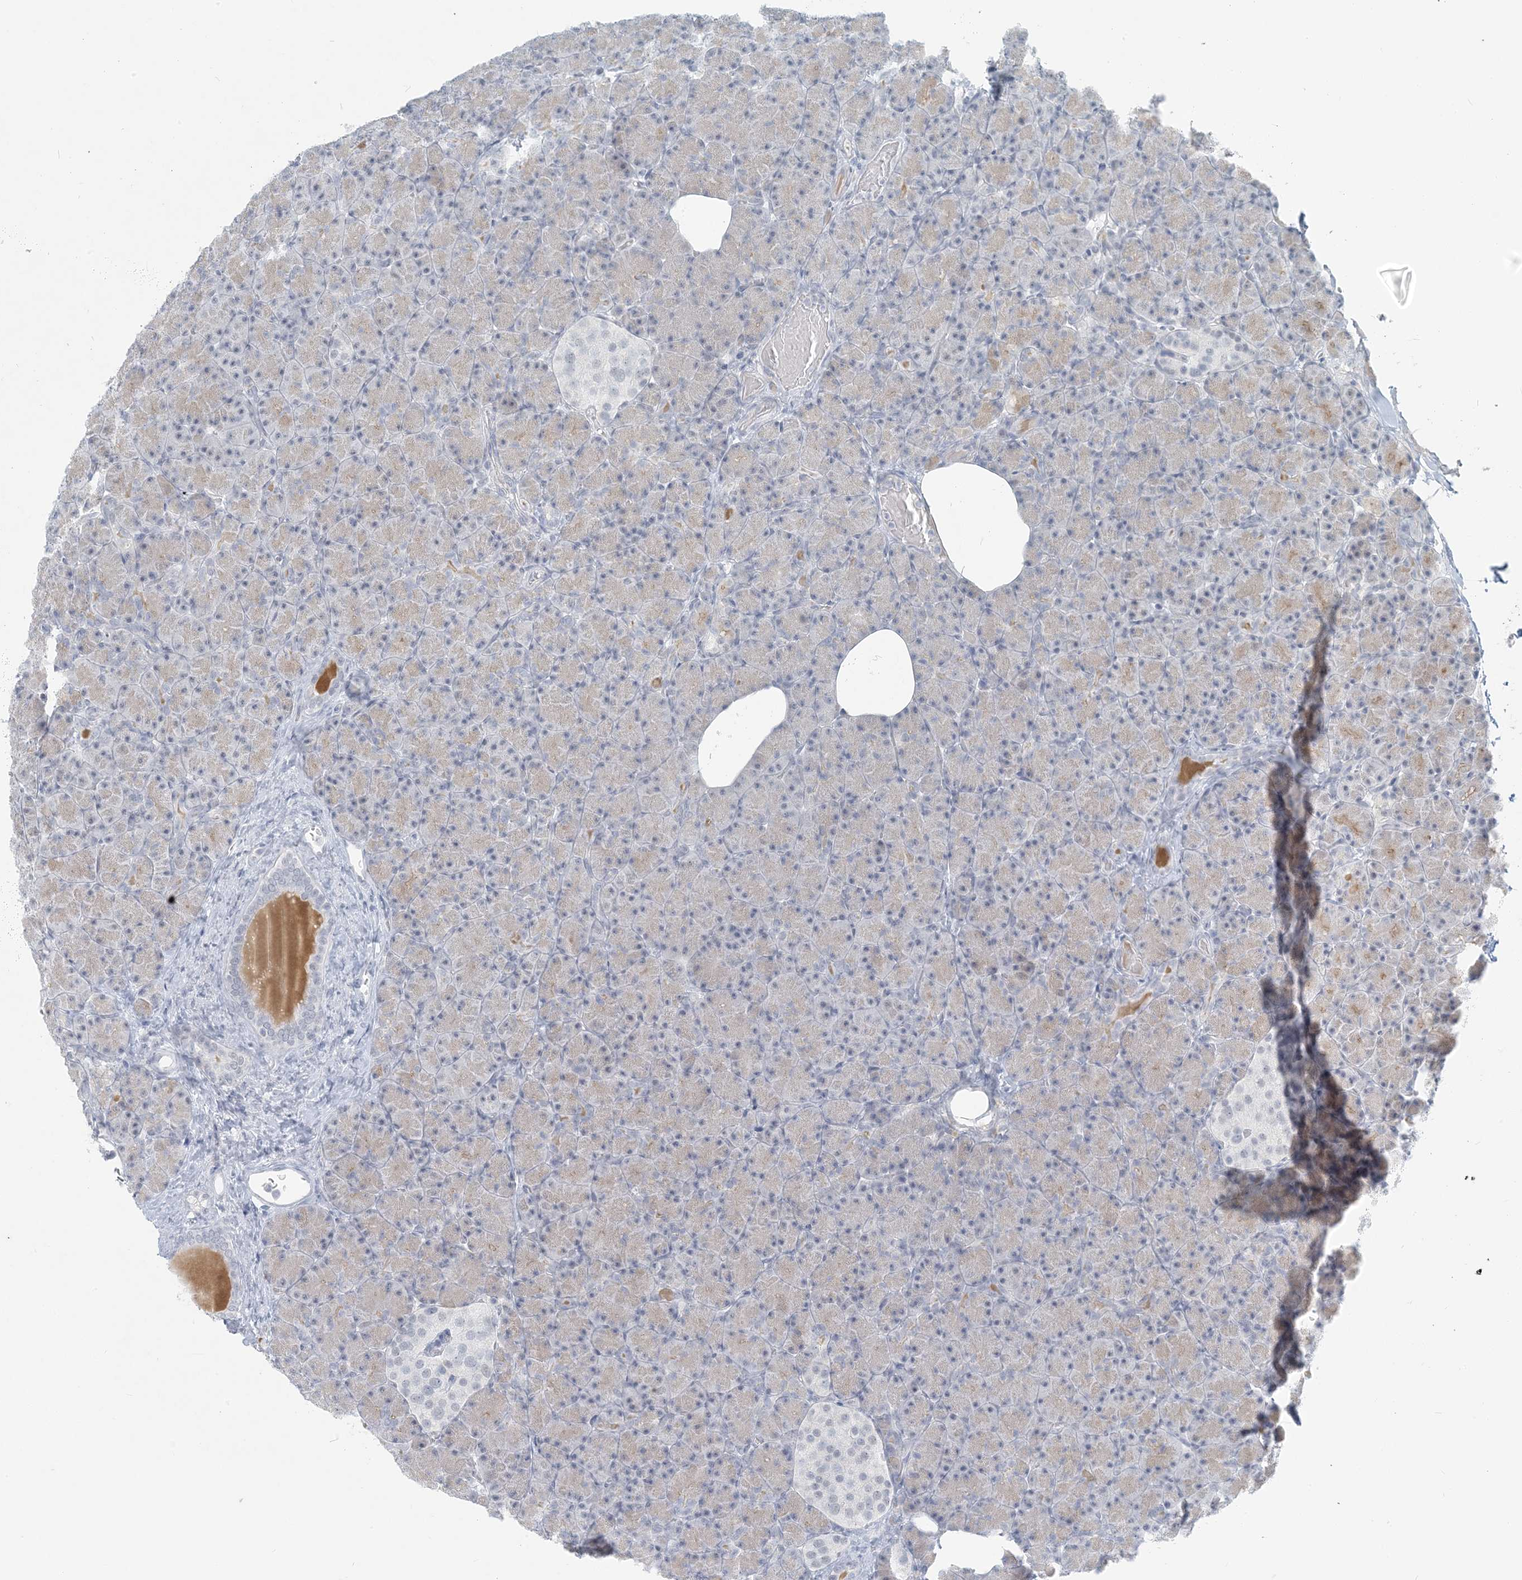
{"staining": {"intensity": "weak", "quantity": "<25%", "location": "cytoplasmic/membranous"}, "tissue": "pancreas", "cell_type": "Exocrine glandular cells", "image_type": "normal", "snomed": [{"axis": "morphology", "description": "Normal tissue, NOS"}, {"axis": "topography", "description": "Pancreas"}], "caption": "IHC image of normal pancreas: pancreas stained with DAB (3,3'-diaminobenzidine) exhibits no significant protein expression in exocrine glandular cells.", "gene": "SCML1", "patient": {"sex": "female", "age": 43}}